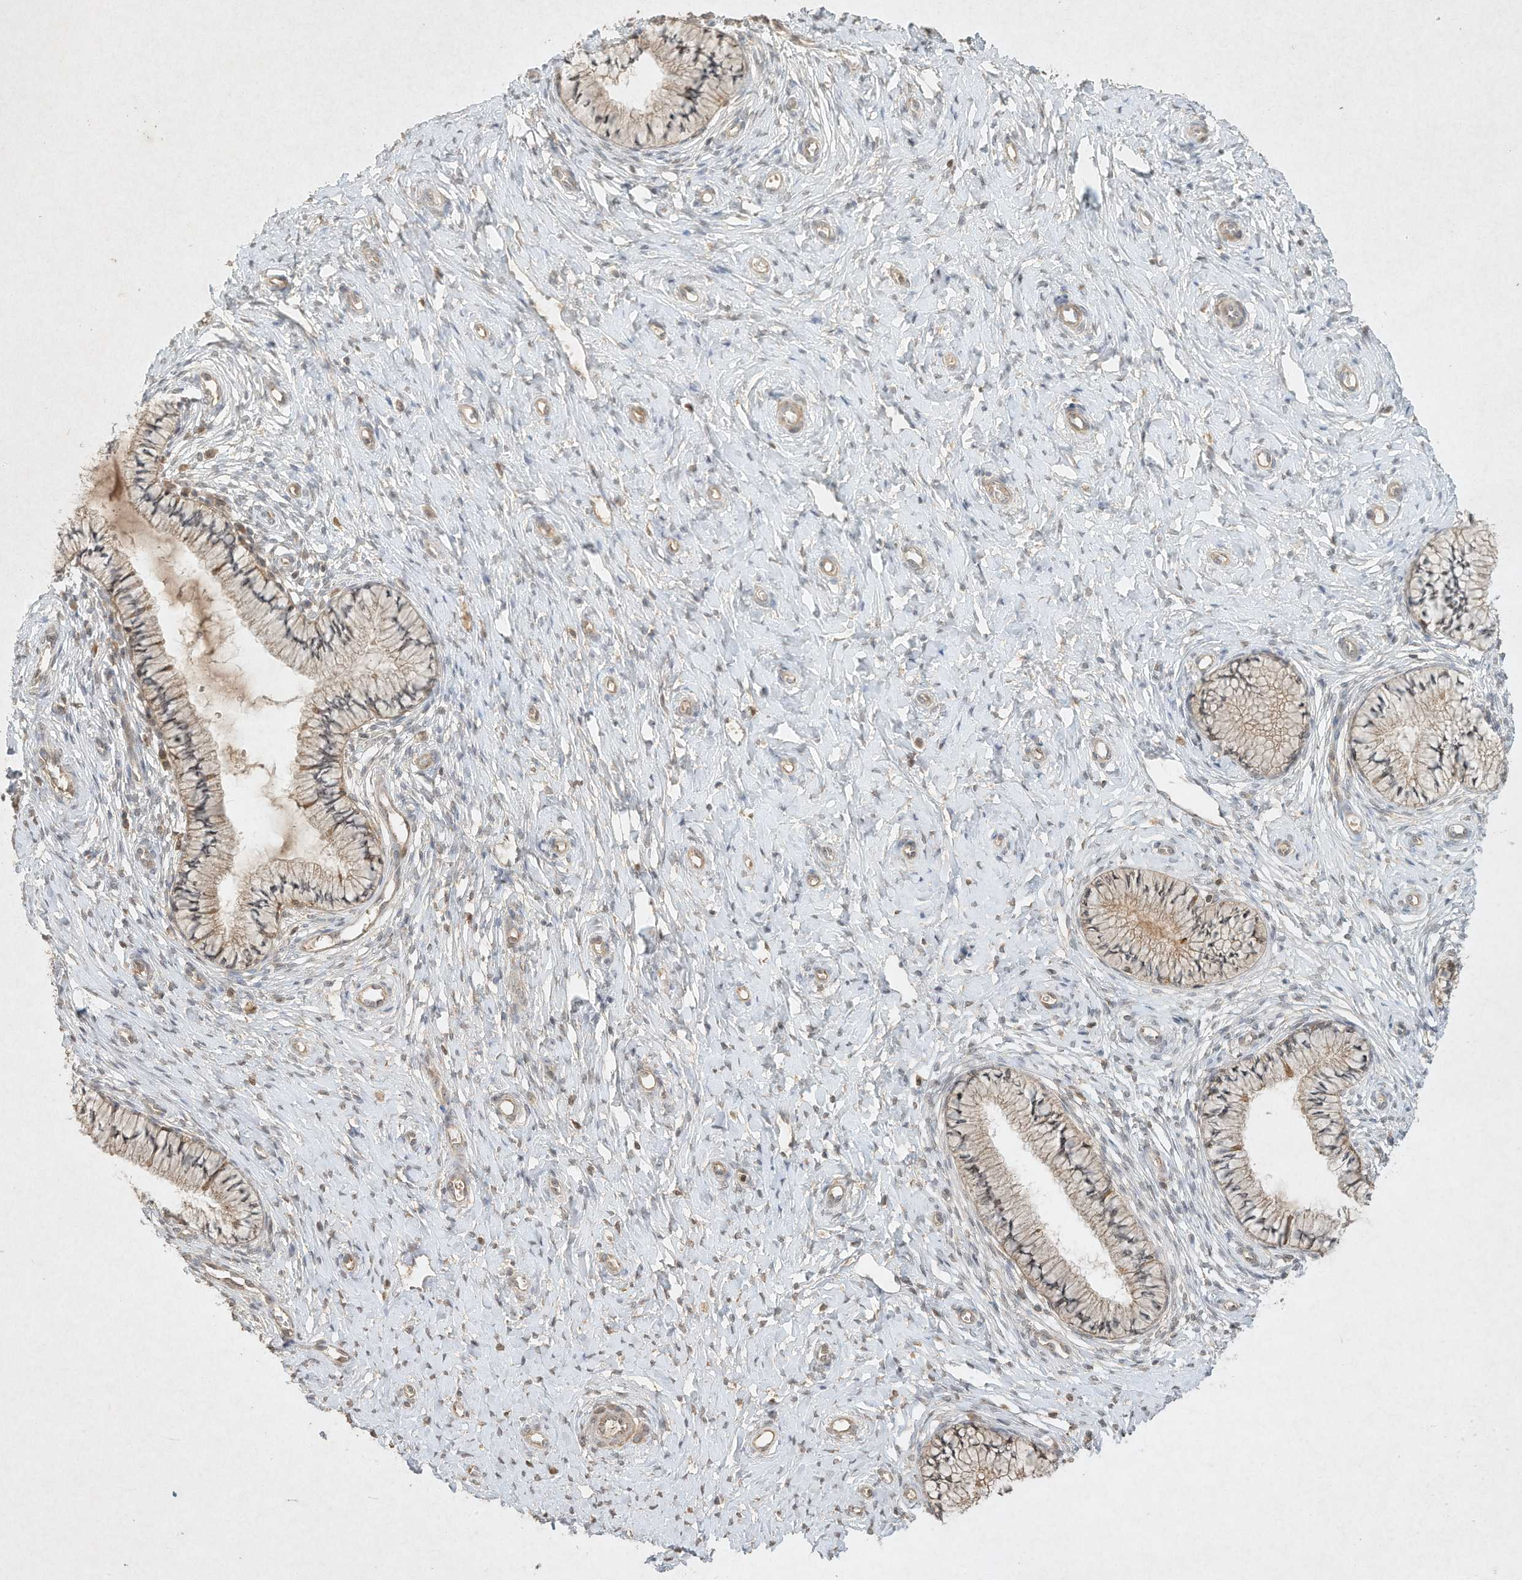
{"staining": {"intensity": "weak", "quantity": ">75%", "location": "cytoplasmic/membranous"}, "tissue": "cervix", "cell_type": "Glandular cells", "image_type": "normal", "snomed": [{"axis": "morphology", "description": "Normal tissue, NOS"}, {"axis": "topography", "description": "Cervix"}], "caption": "IHC image of normal human cervix stained for a protein (brown), which displays low levels of weak cytoplasmic/membranous expression in about >75% of glandular cells.", "gene": "BTRC", "patient": {"sex": "female", "age": 36}}